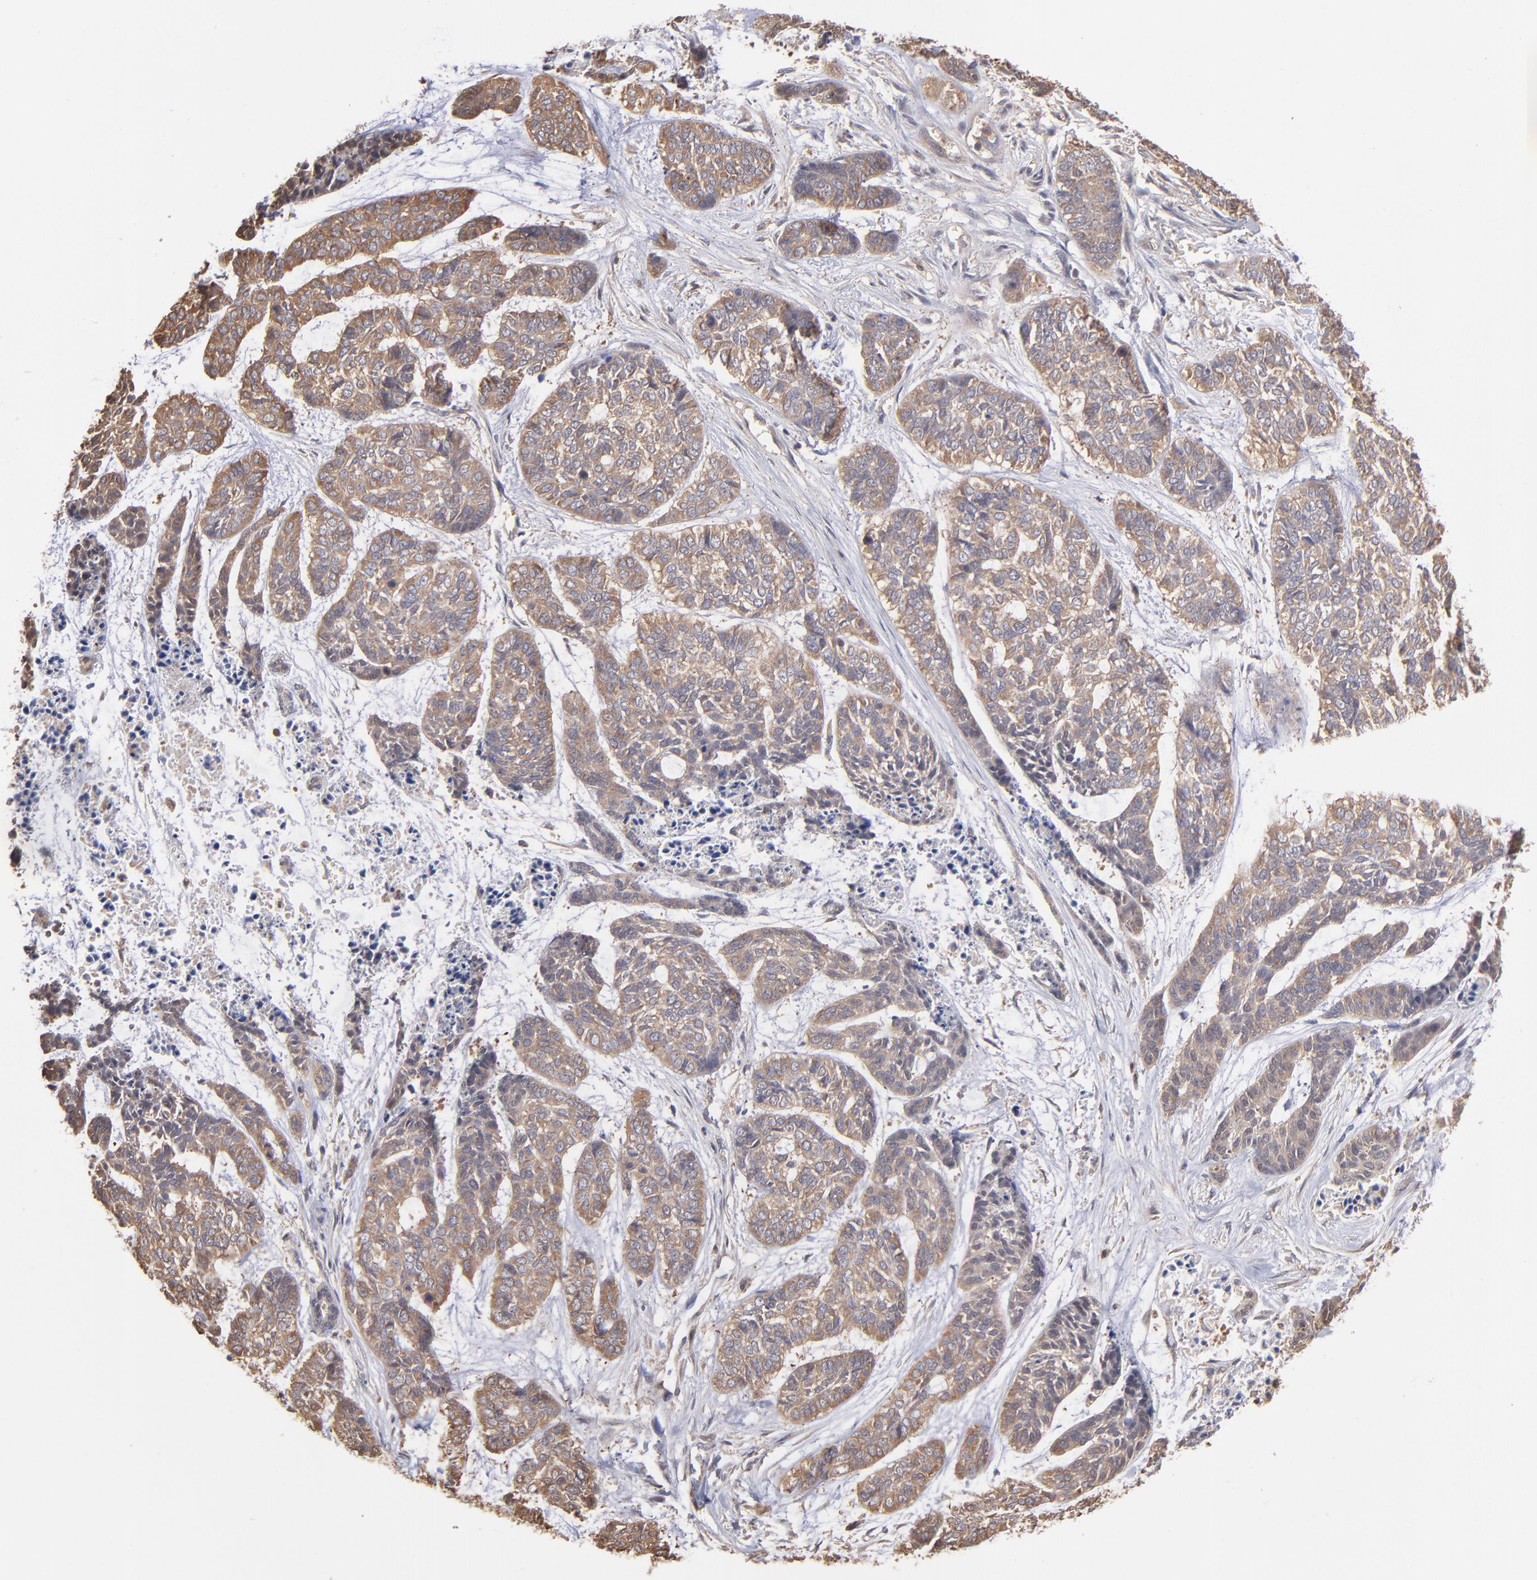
{"staining": {"intensity": "moderate", "quantity": ">75%", "location": "cytoplasmic/membranous"}, "tissue": "skin cancer", "cell_type": "Tumor cells", "image_type": "cancer", "snomed": [{"axis": "morphology", "description": "Basal cell carcinoma"}, {"axis": "topography", "description": "Skin"}], "caption": "Immunohistochemical staining of basal cell carcinoma (skin) displays medium levels of moderate cytoplasmic/membranous staining in about >75% of tumor cells.", "gene": "MAP2K2", "patient": {"sex": "female", "age": 64}}